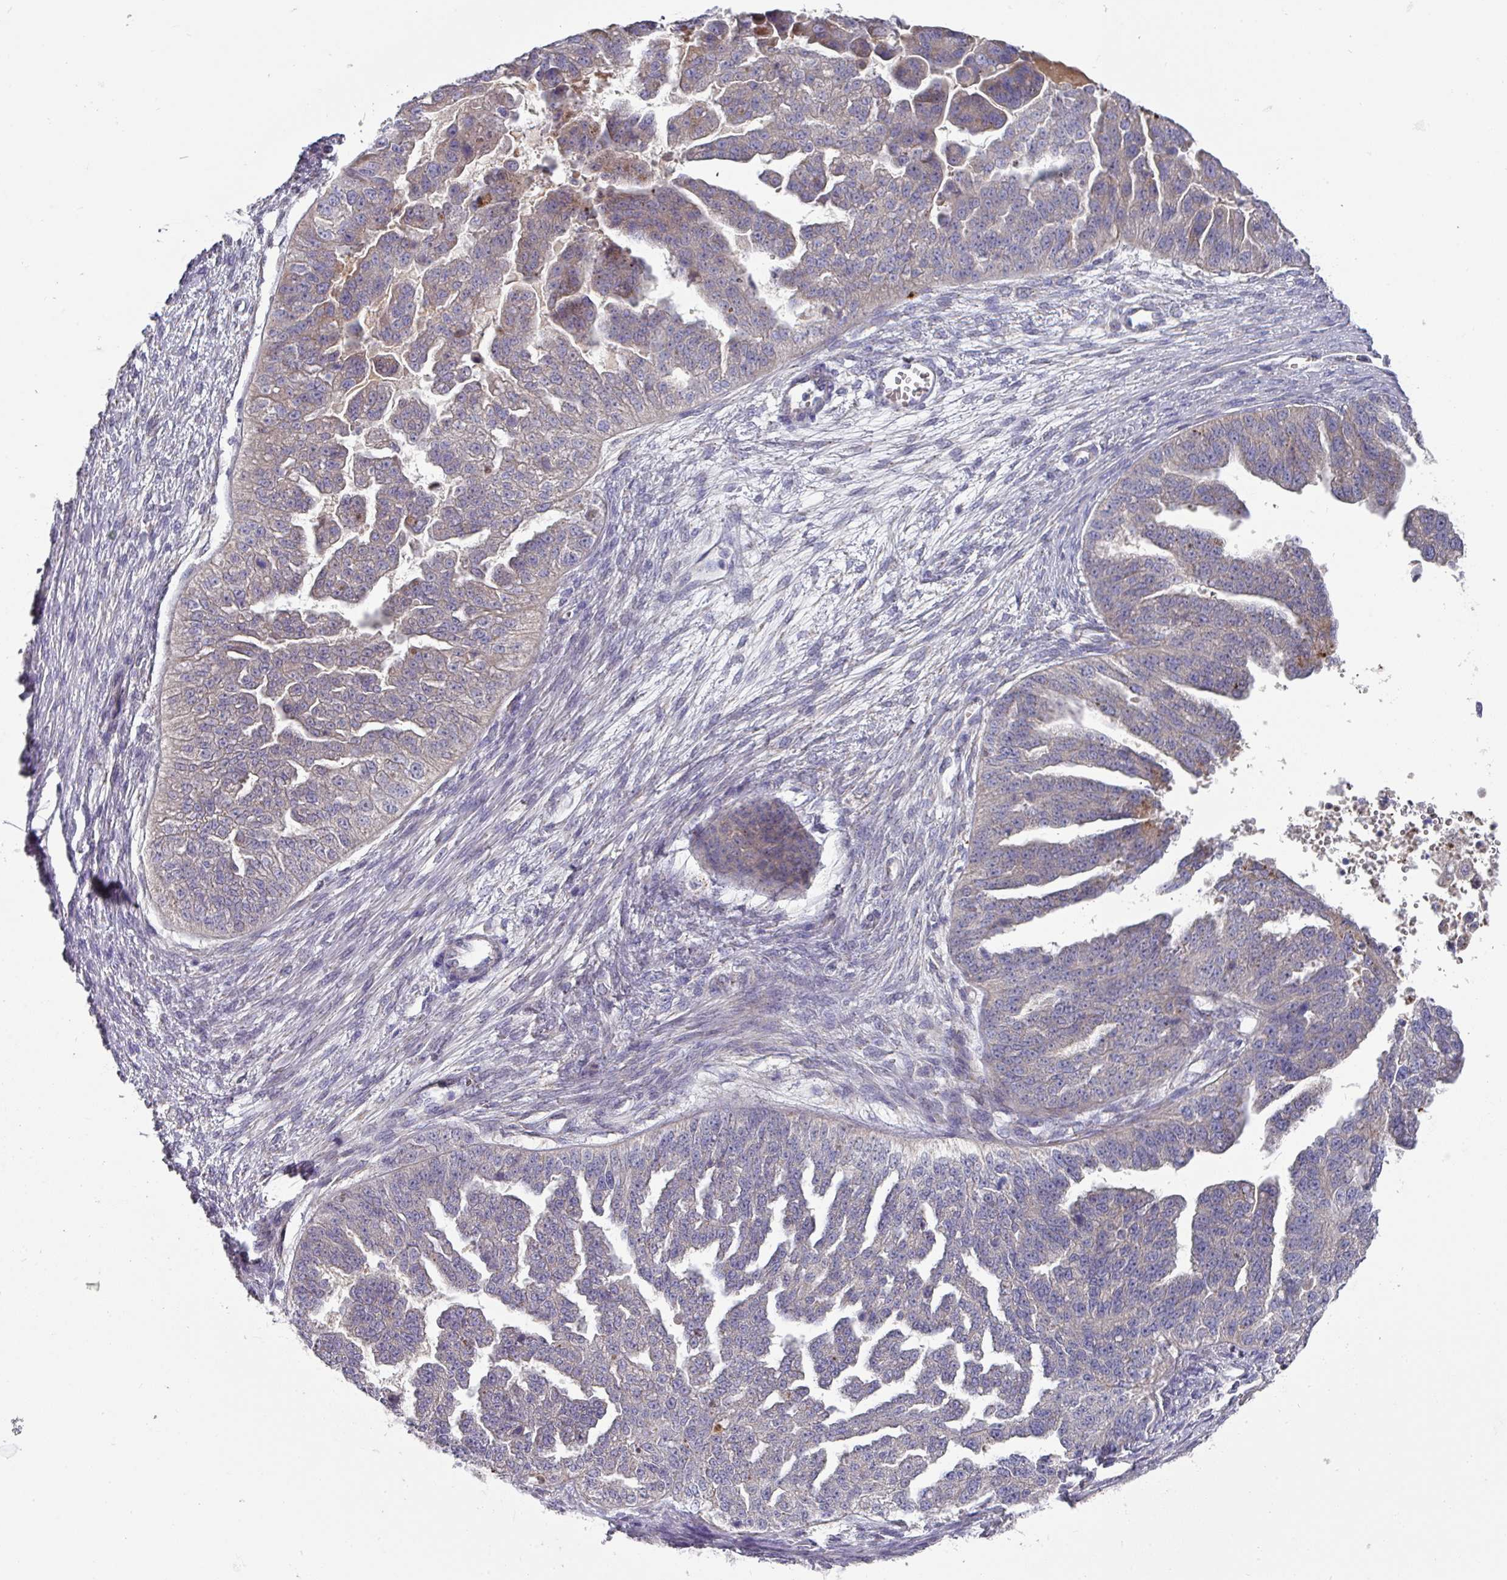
{"staining": {"intensity": "weak", "quantity": "<25%", "location": "cytoplasmic/membranous"}, "tissue": "ovarian cancer", "cell_type": "Tumor cells", "image_type": "cancer", "snomed": [{"axis": "morphology", "description": "Cystadenocarcinoma, serous, NOS"}, {"axis": "topography", "description": "Ovary"}], "caption": "Image shows no protein positivity in tumor cells of ovarian cancer tissue.", "gene": "IL4R", "patient": {"sex": "female", "age": 58}}